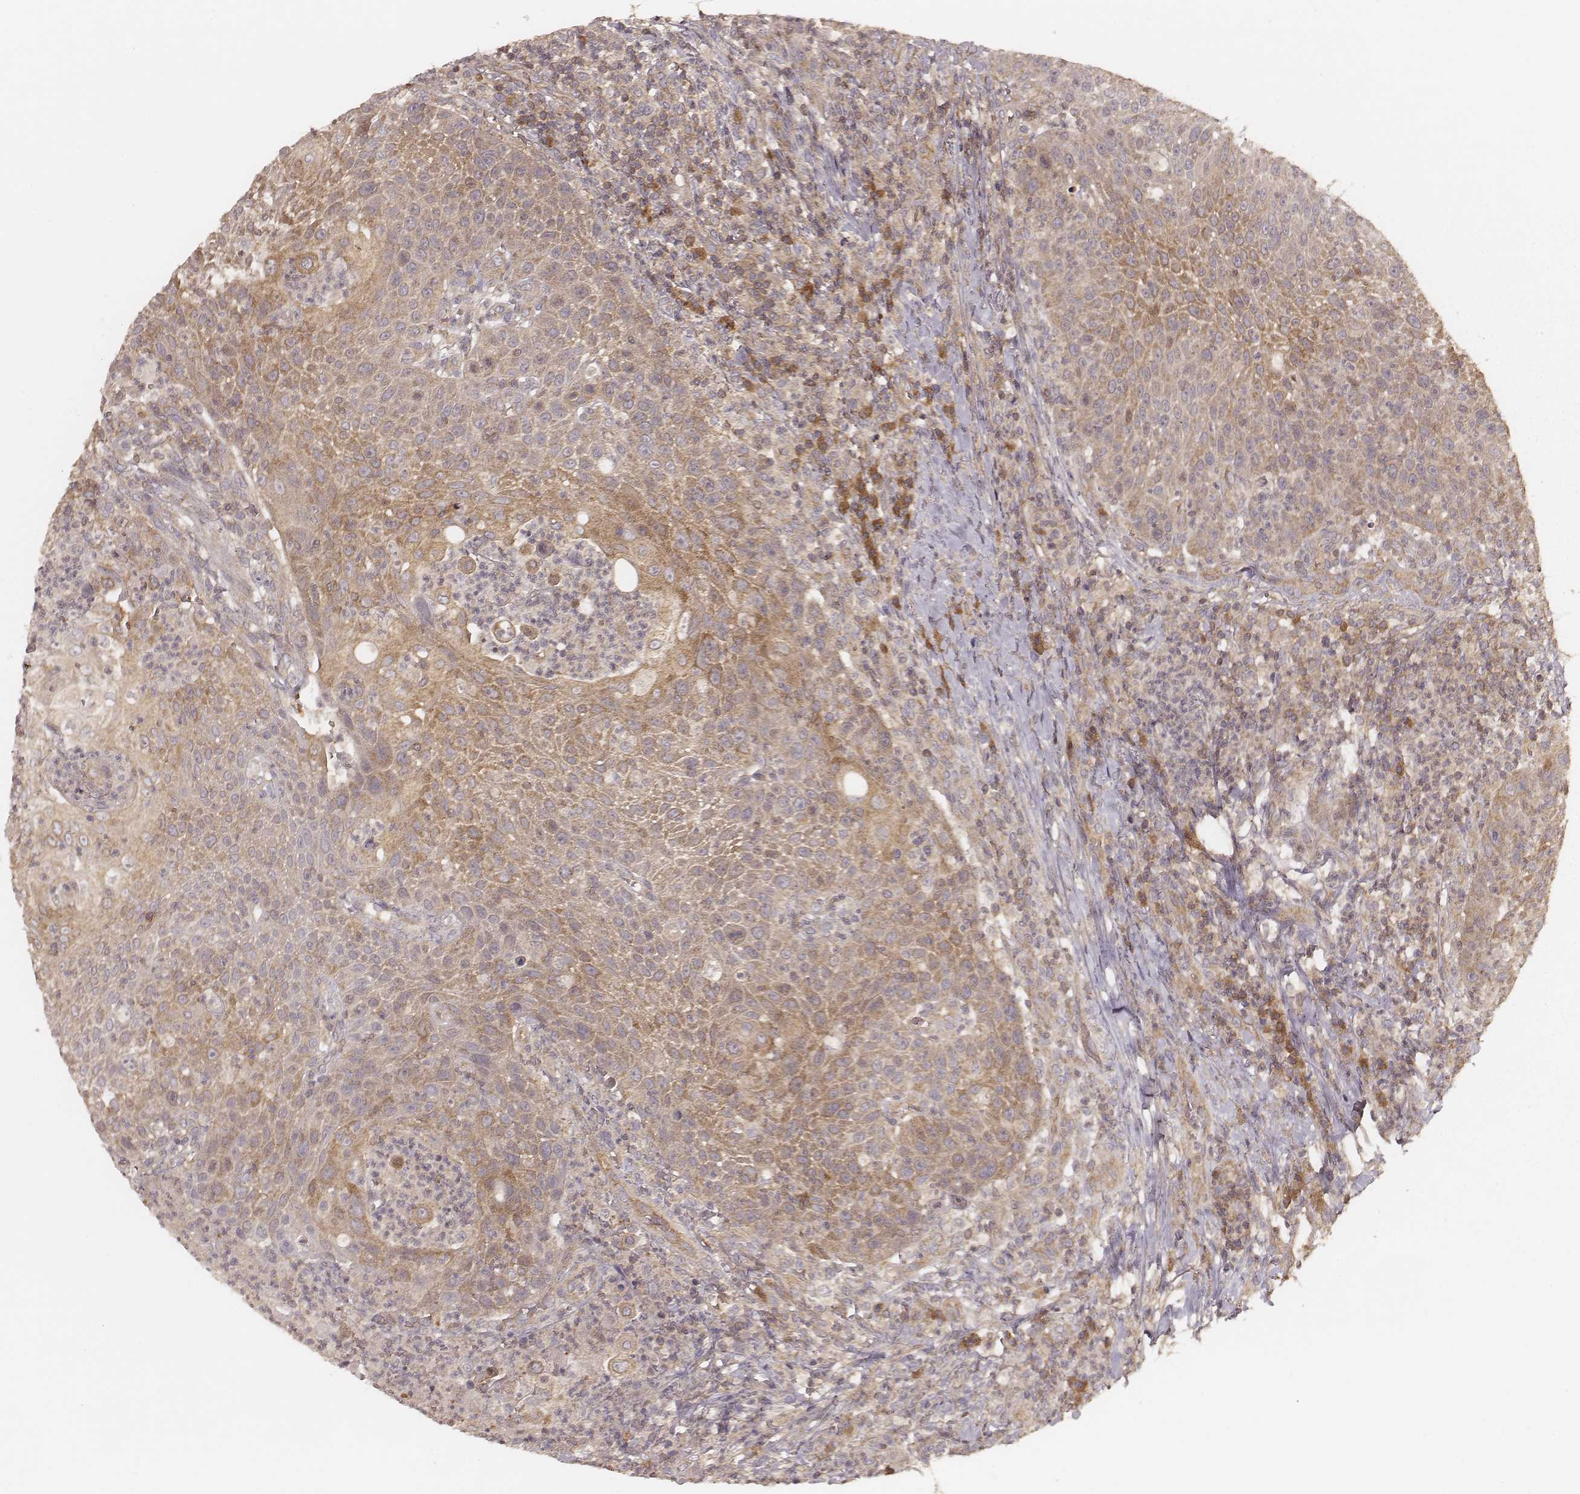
{"staining": {"intensity": "weak", "quantity": ">75%", "location": "cytoplasmic/membranous"}, "tissue": "head and neck cancer", "cell_type": "Tumor cells", "image_type": "cancer", "snomed": [{"axis": "morphology", "description": "Squamous cell carcinoma, NOS"}, {"axis": "topography", "description": "Head-Neck"}], "caption": "This photomicrograph exhibits immunohistochemistry staining of human head and neck cancer (squamous cell carcinoma), with low weak cytoplasmic/membranous staining in about >75% of tumor cells.", "gene": "CARS1", "patient": {"sex": "male", "age": 69}}